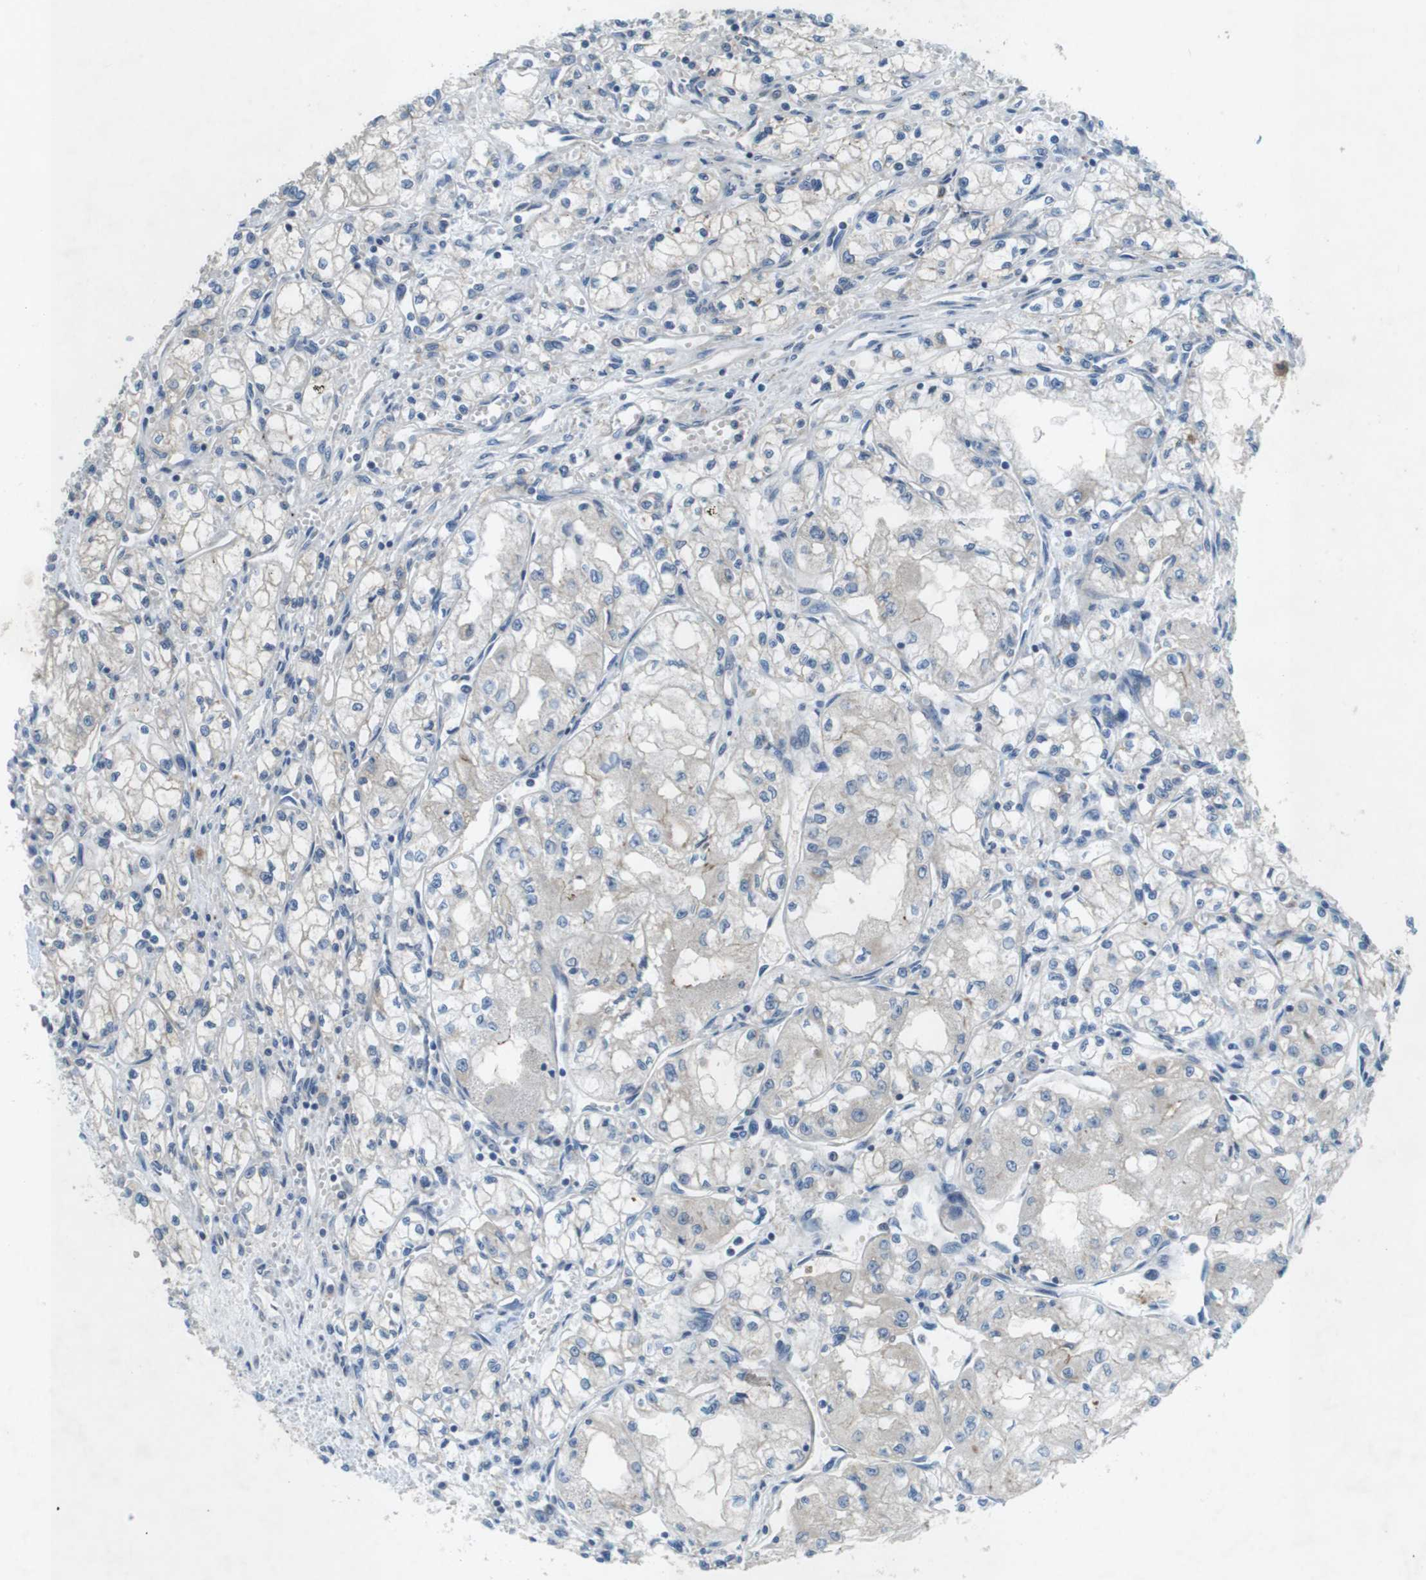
{"staining": {"intensity": "negative", "quantity": "none", "location": "none"}, "tissue": "renal cancer", "cell_type": "Tumor cells", "image_type": "cancer", "snomed": [{"axis": "morphology", "description": "Normal tissue, NOS"}, {"axis": "morphology", "description": "Adenocarcinoma, NOS"}, {"axis": "topography", "description": "Kidney"}], "caption": "IHC histopathology image of renal adenocarcinoma stained for a protein (brown), which reveals no staining in tumor cells.", "gene": "TYW1", "patient": {"sex": "male", "age": 59}}